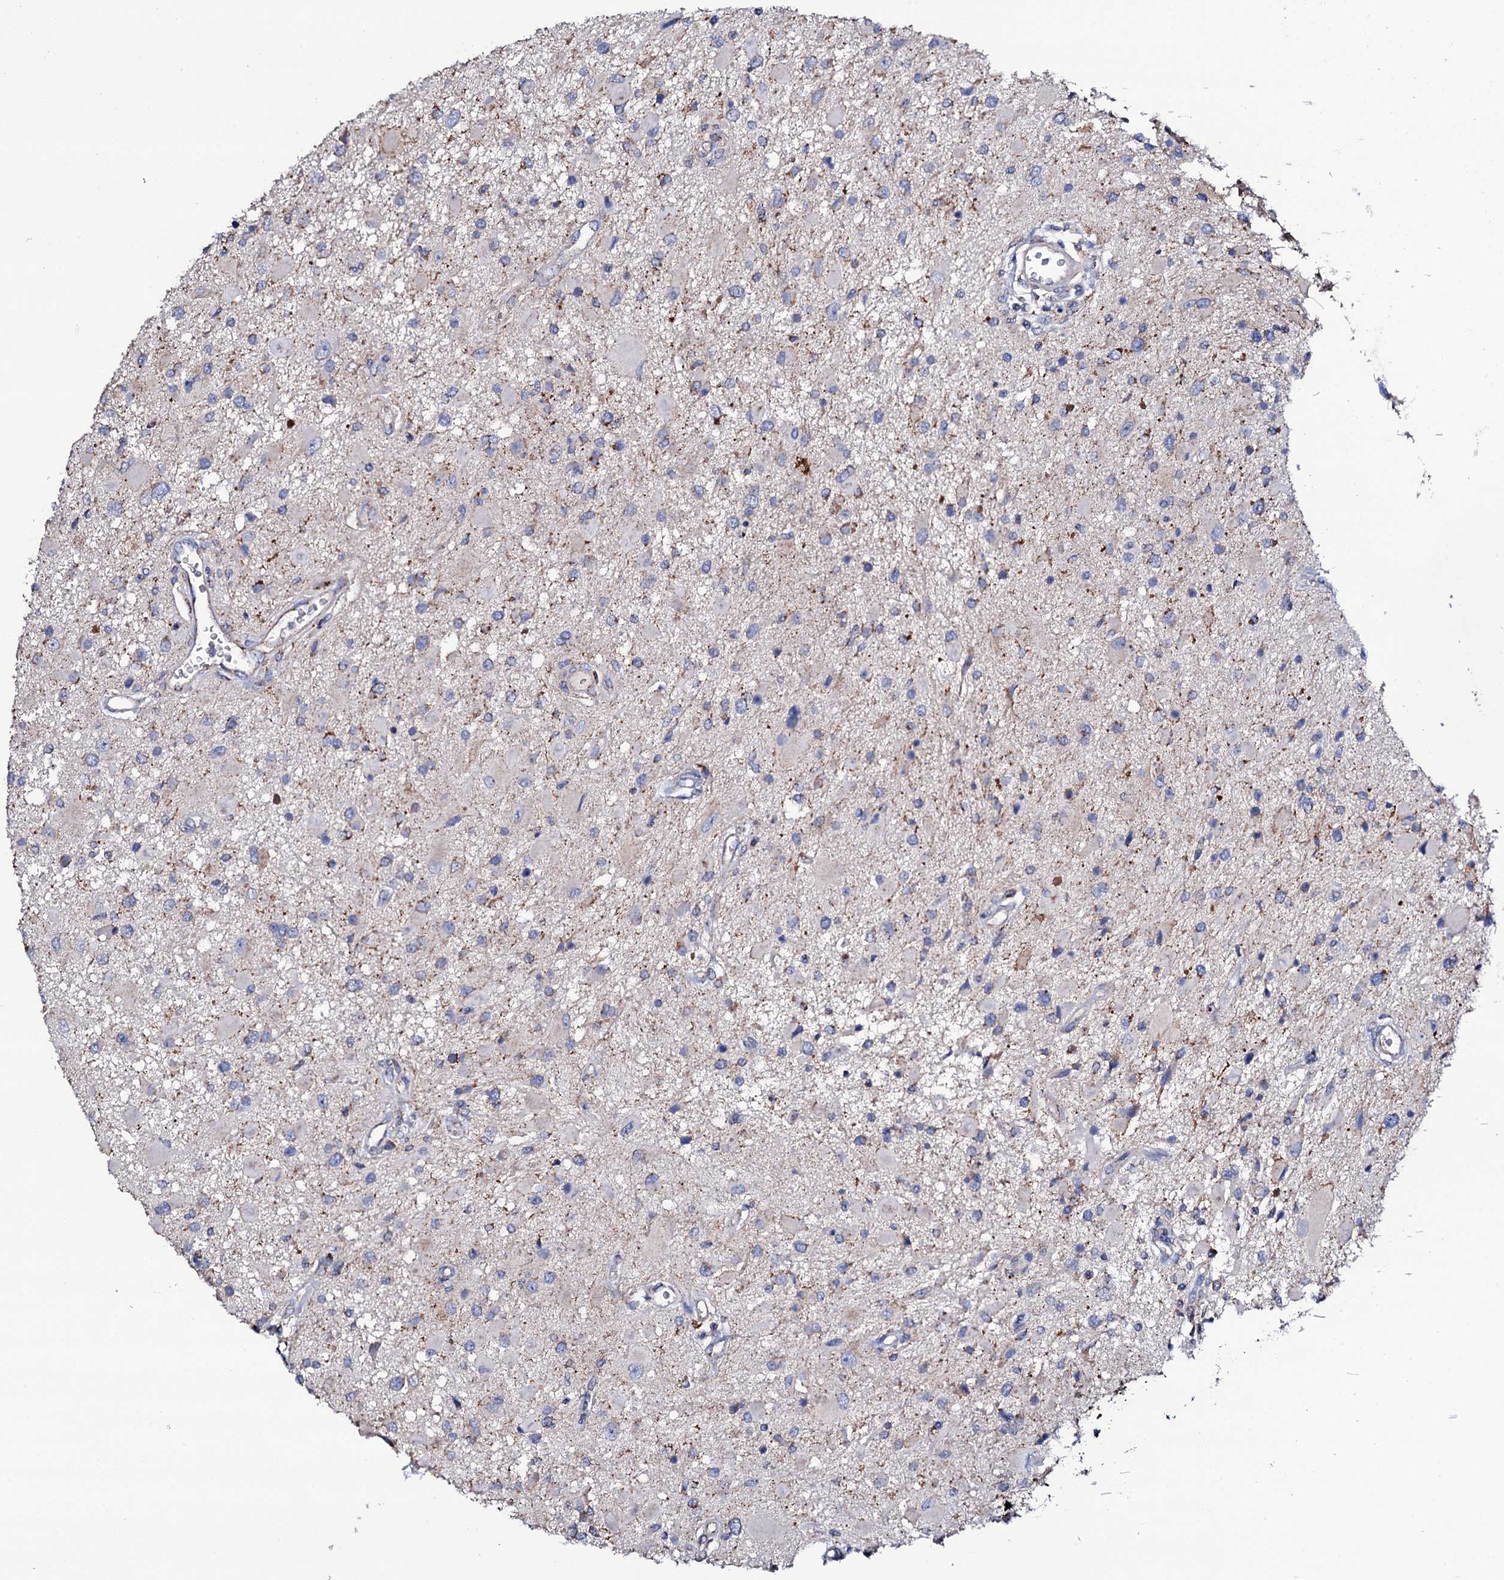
{"staining": {"intensity": "weak", "quantity": "<25%", "location": "cytoplasmic/membranous"}, "tissue": "glioma", "cell_type": "Tumor cells", "image_type": "cancer", "snomed": [{"axis": "morphology", "description": "Glioma, malignant, High grade"}, {"axis": "topography", "description": "Brain"}], "caption": "Human malignant glioma (high-grade) stained for a protein using IHC exhibits no expression in tumor cells.", "gene": "TCAF2", "patient": {"sex": "male", "age": 53}}